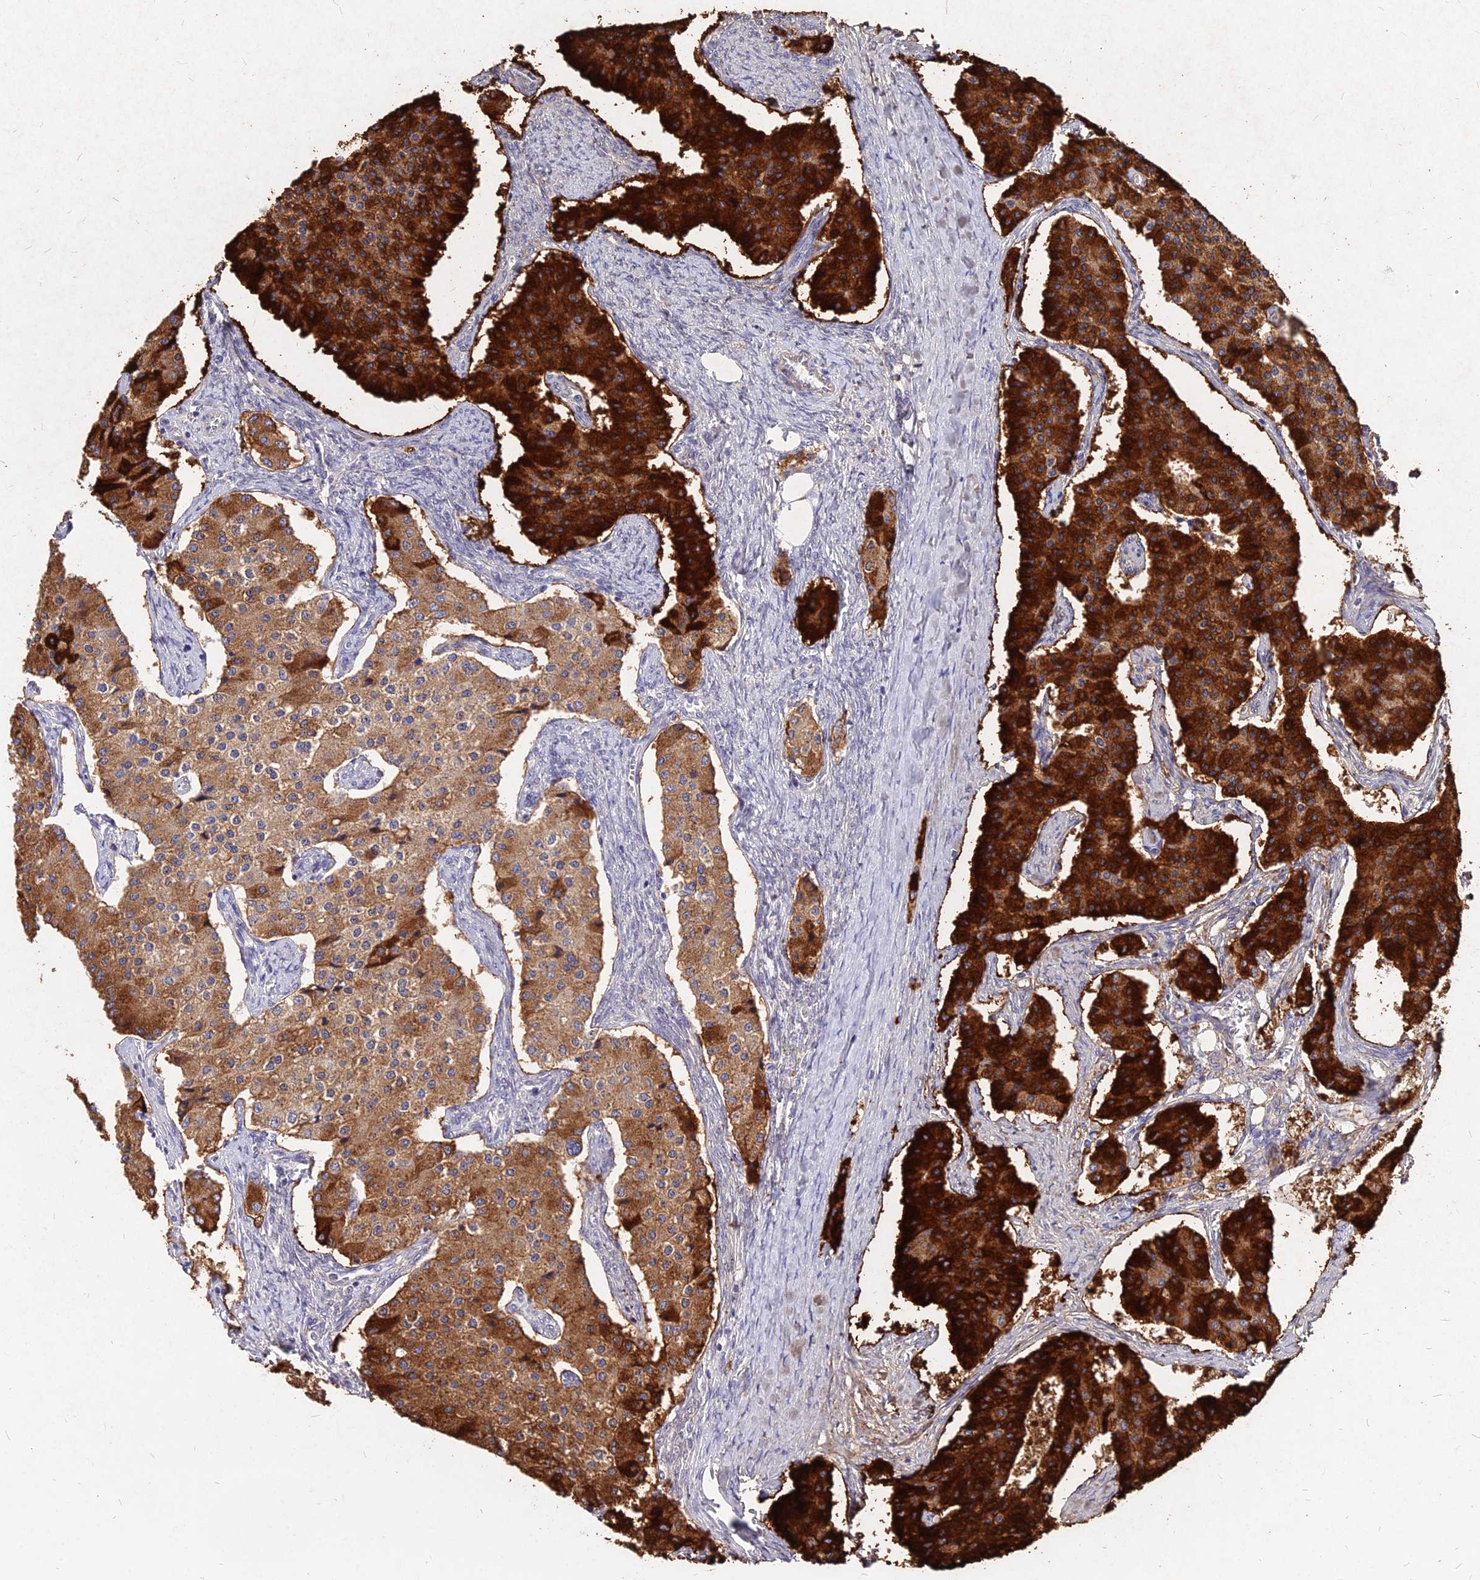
{"staining": {"intensity": "strong", "quantity": ">75%", "location": "cytoplasmic/membranous"}, "tissue": "carcinoid", "cell_type": "Tumor cells", "image_type": "cancer", "snomed": [{"axis": "morphology", "description": "Carcinoid, malignant, NOS"}, {"axis": "topography", "description": "Colon"}], "caption": "Immunohistochemistry (DAB) staining of human carcinoid (malignant) exhibits strong cytoplasmic/membranous protein staining in approximately >75% of tumor cells.", "gene": "C11orf68", "patient": {"sex": "female", "age": 52}}